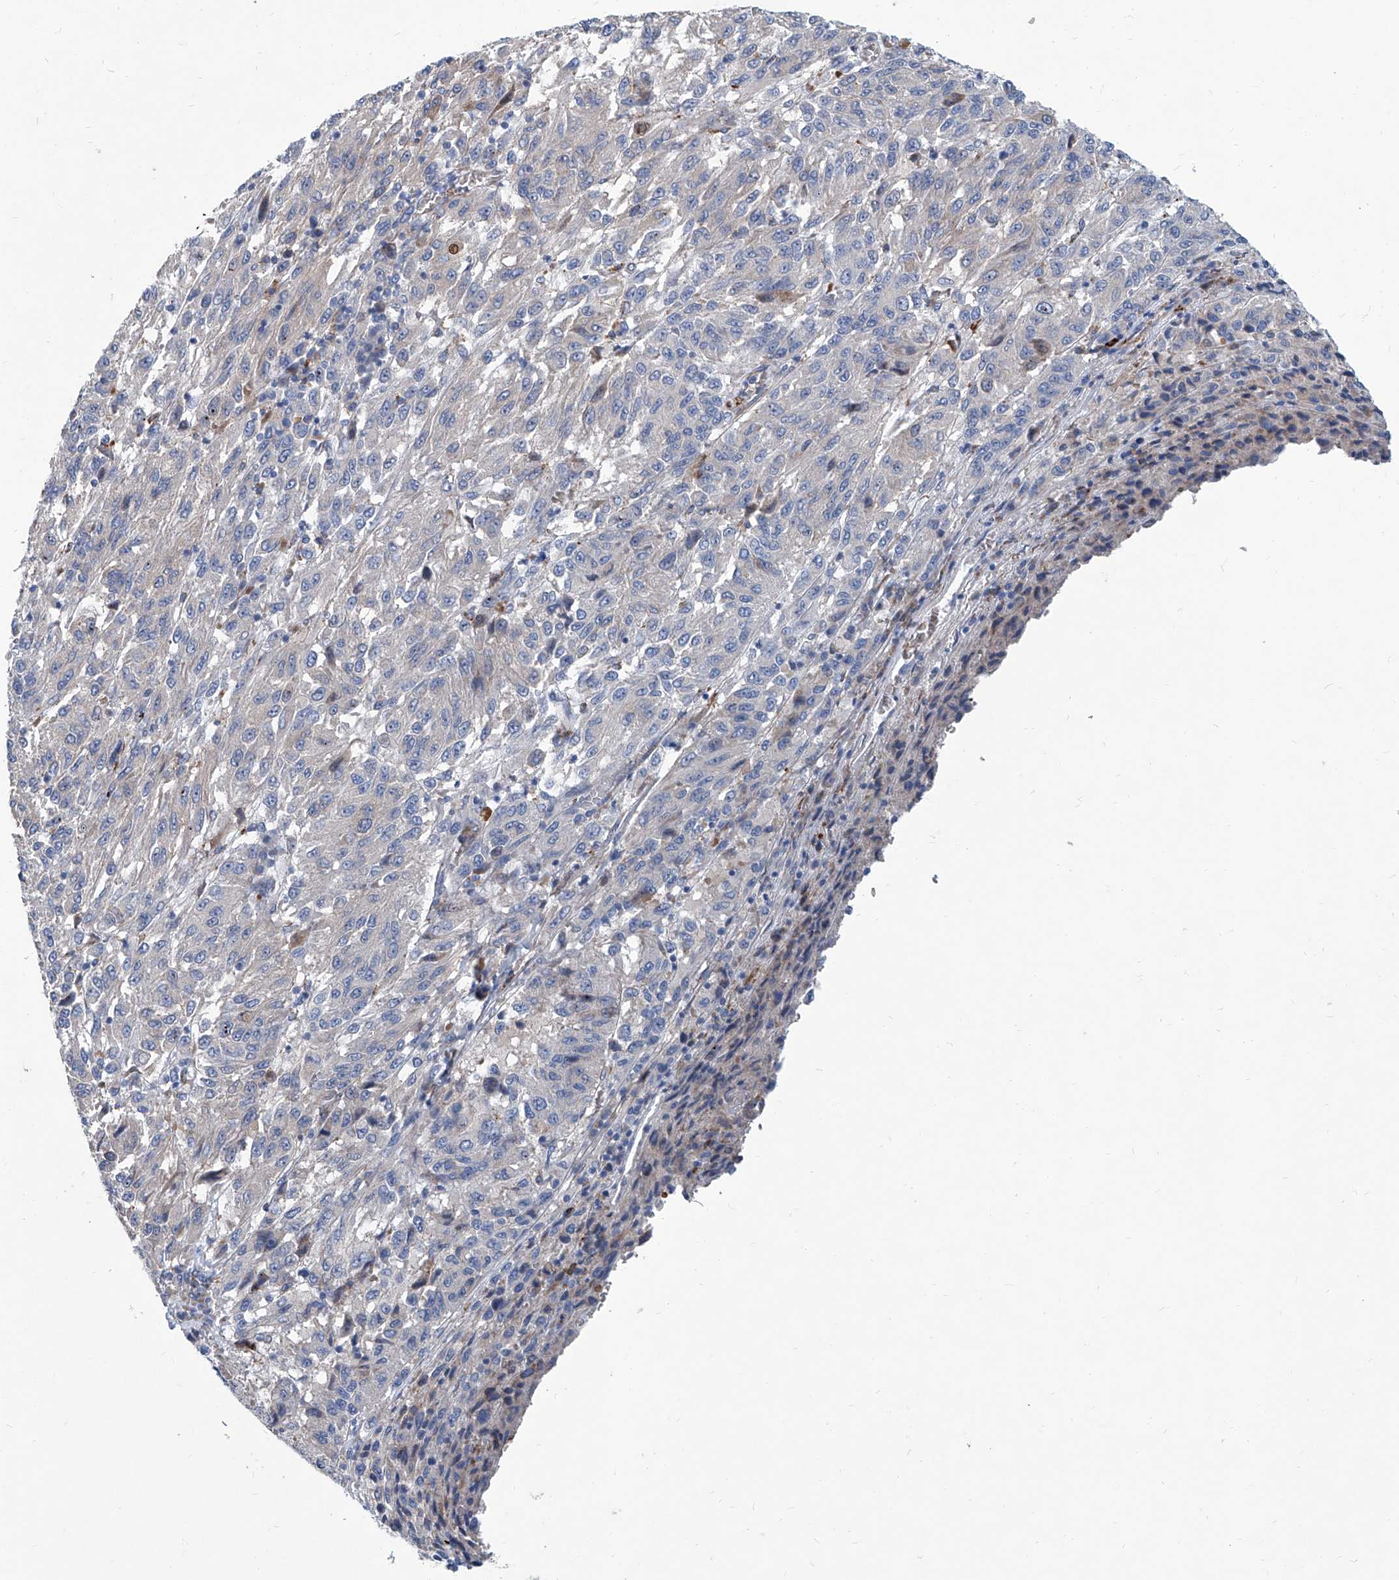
{"staining": {"intensity": "negative", "quantity": "none", "location": "none"}, "tissue": "melanoma", "cell_type": "Tumor cells", "image_type": "cancer", "snomed": [{"axis": "morphology", "description": "Malignant melanoma, Metastatic site"}, {"axis": "topography", "description": "Lung"}], "caption": "Tumor cells show no significant positivity in malignant melanoma (metastatic site).", "gene": "FPR2", "patient": {"sex": "male", "age": 64}}